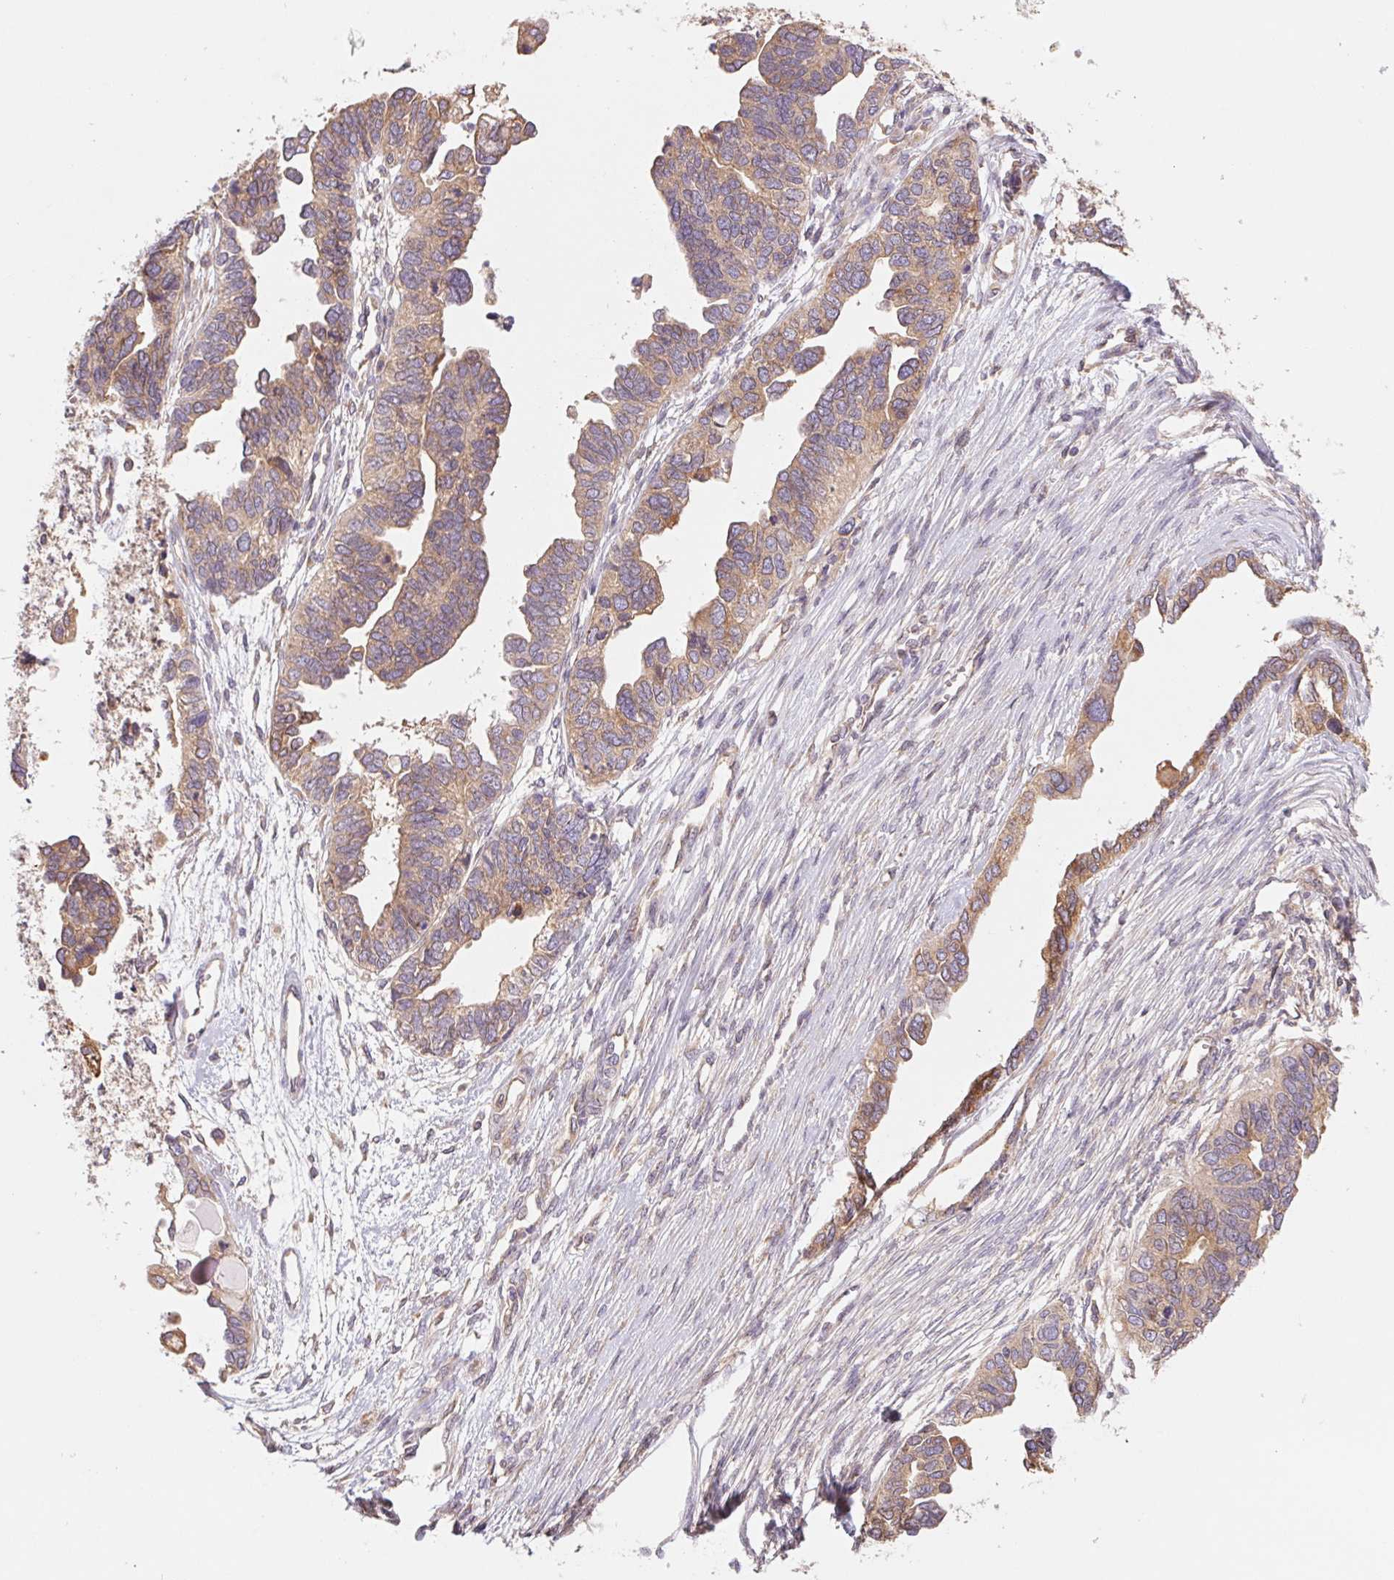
{"staining": {"intensity": "moderate", "quantity": ">75%", "location": "cytoplasmic/membranous"}, "tissue": "ovarian cancer", "cell_type": "Tumor cells", "image_type": "cancer", "snomed": [{"axis": "morphology", "description": "Cystadenocarcinoma, serous, NOS"}, {"axis": "topography", "description": "Ovary"}], "caption": "Moderate cytoplasmic/membranous protein positivity is appreciated in about >75% of tumor cells in ovarian cancer (serous cystadenocarcinoma). (IHC, brightfield microscopy, high magnification).", "gene": "RAB1A", "patient": {"sex": "female", "age": 51}}